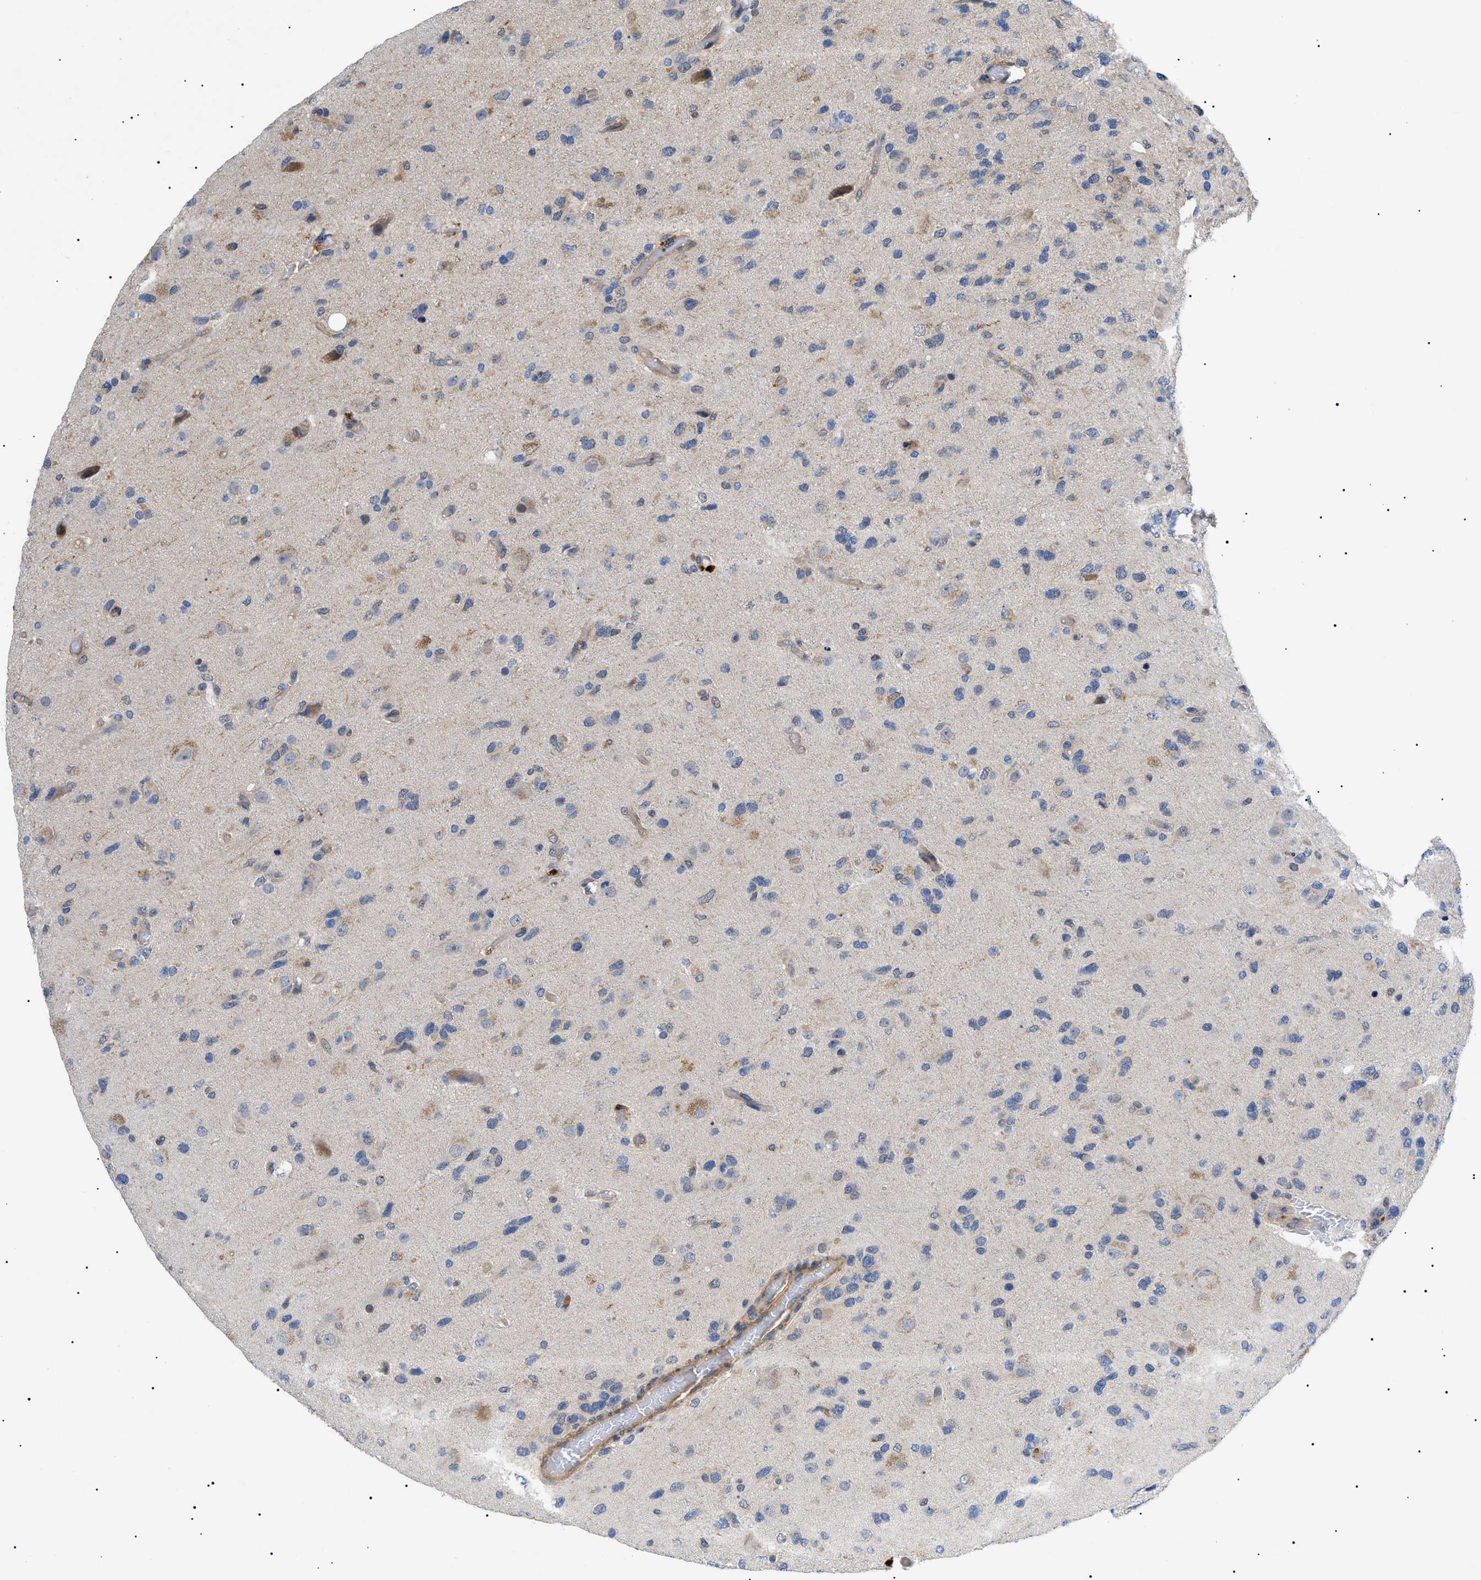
{"staining": {"intensity": "weak", "quantity": "25%-75%", "location": "cytoplasmic/membranous"}, "tissue": "glioma", "cell_type": "Tumor cells", "image_type": "cancer", "snomed": [{"axis": "morphology", "description": "Glioma, malignant, High grade"}, {"axis": "topography", "description": "Brain"}], "caption": "A photomicrograph showing weak cytoplasmic/membranous positivity in approximately 25%-75% of tumor cells in glioma, as visualized by brown immunohistochemical staining.", "gene": "RIPK1", "patient": {"sex": "female", "age": 58}}